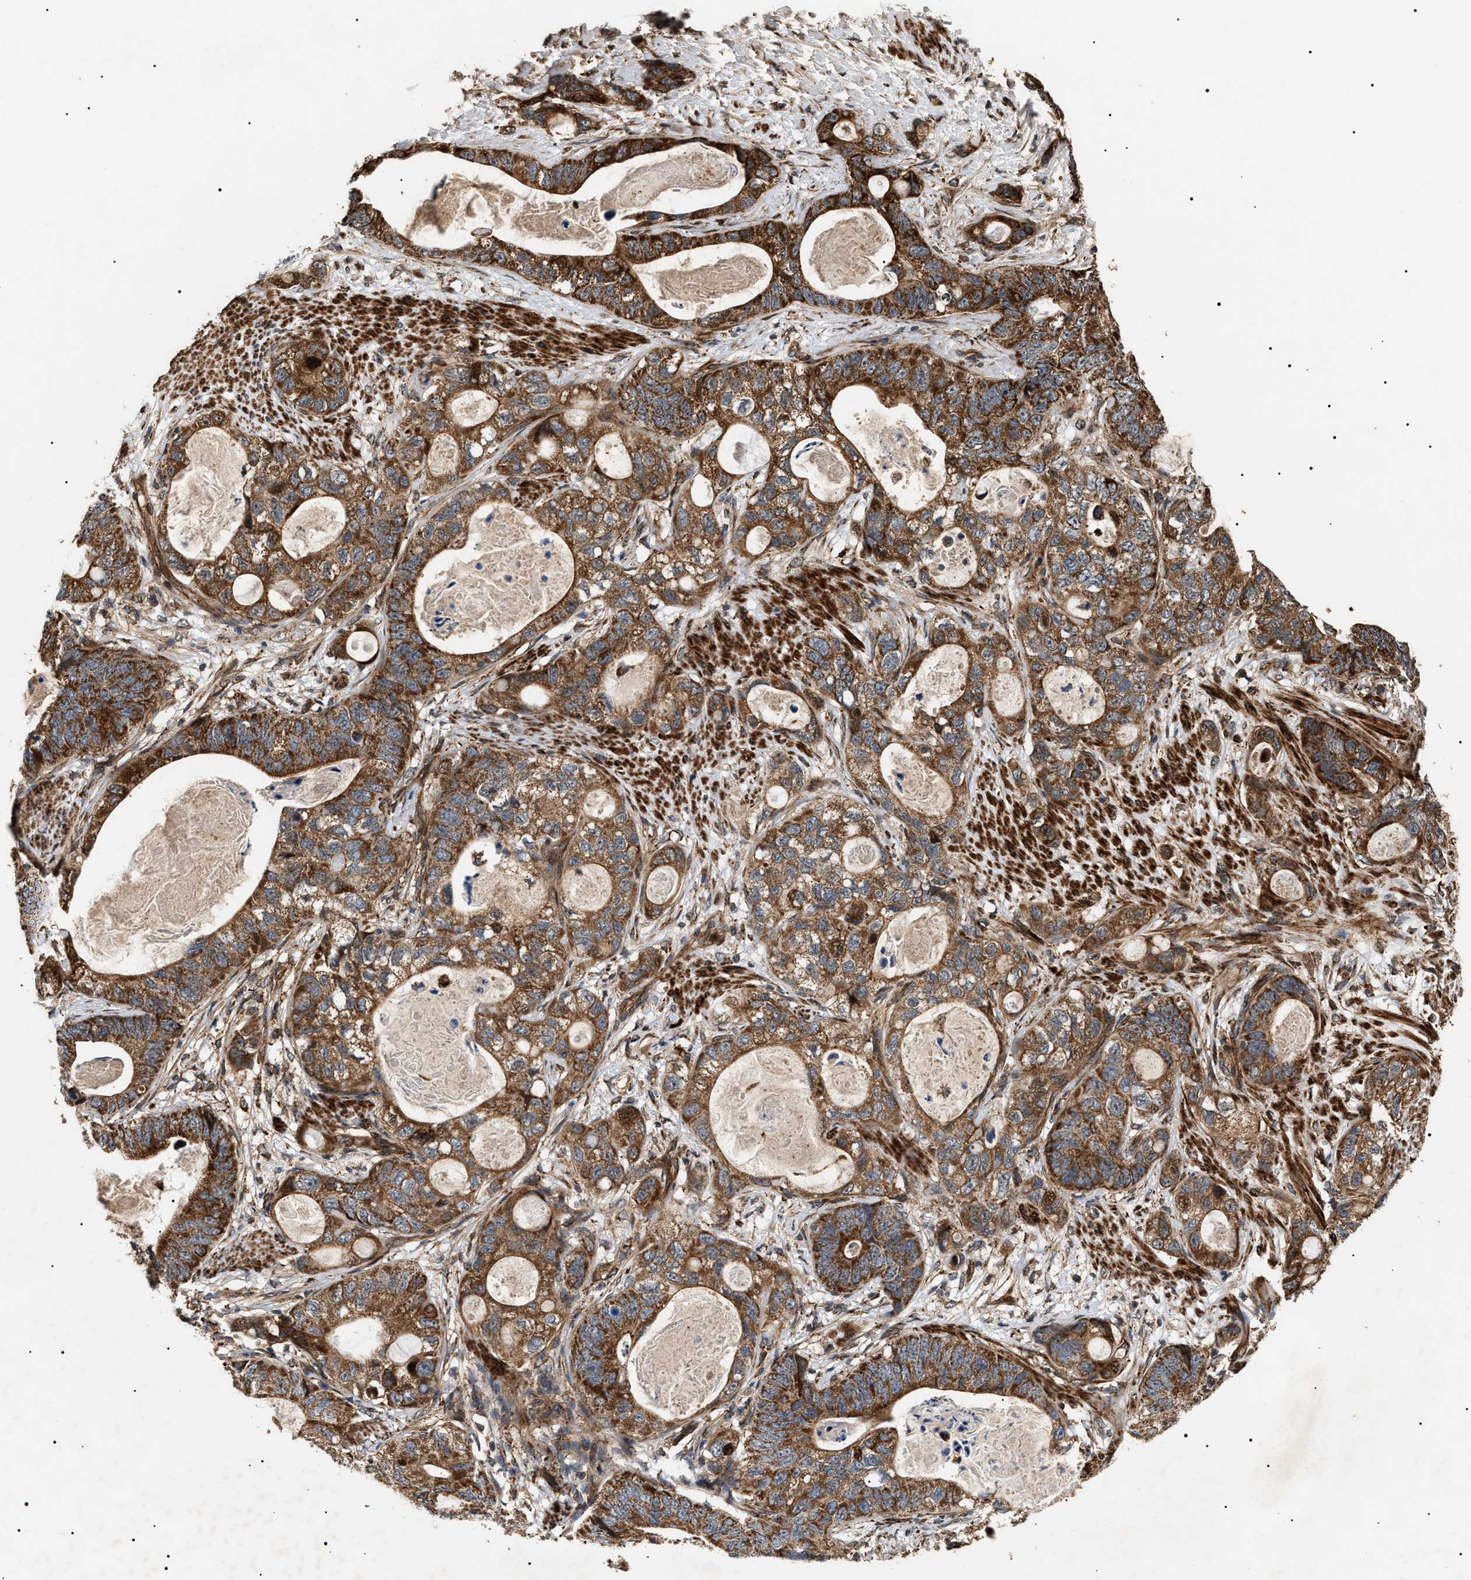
{"staining": {"intensity": "strong", "quantity": ">75%", "location": "cytoplasmic/membranous"}, "tissue": "stomach cancer", "cell_type": "Tumor cells", "image_type": "cancer", "snomed": [{"axis": "morphology", "description": "Normal tissue, NOS"}, {"axis": "morphology", "description": "Adenocarcinoma, NOS"}, {"axis": "topography", "description": "Stomach"}], "caption": "Immunohistochemical staining of human stomach cancer (adenocarcinoma) exhibits high levels of strong cytoplasmic/membranous expression in approximately >75% of tumor cells.", "gene": "ZBTB26", "patient": {"sex": "female", "age": 89}}